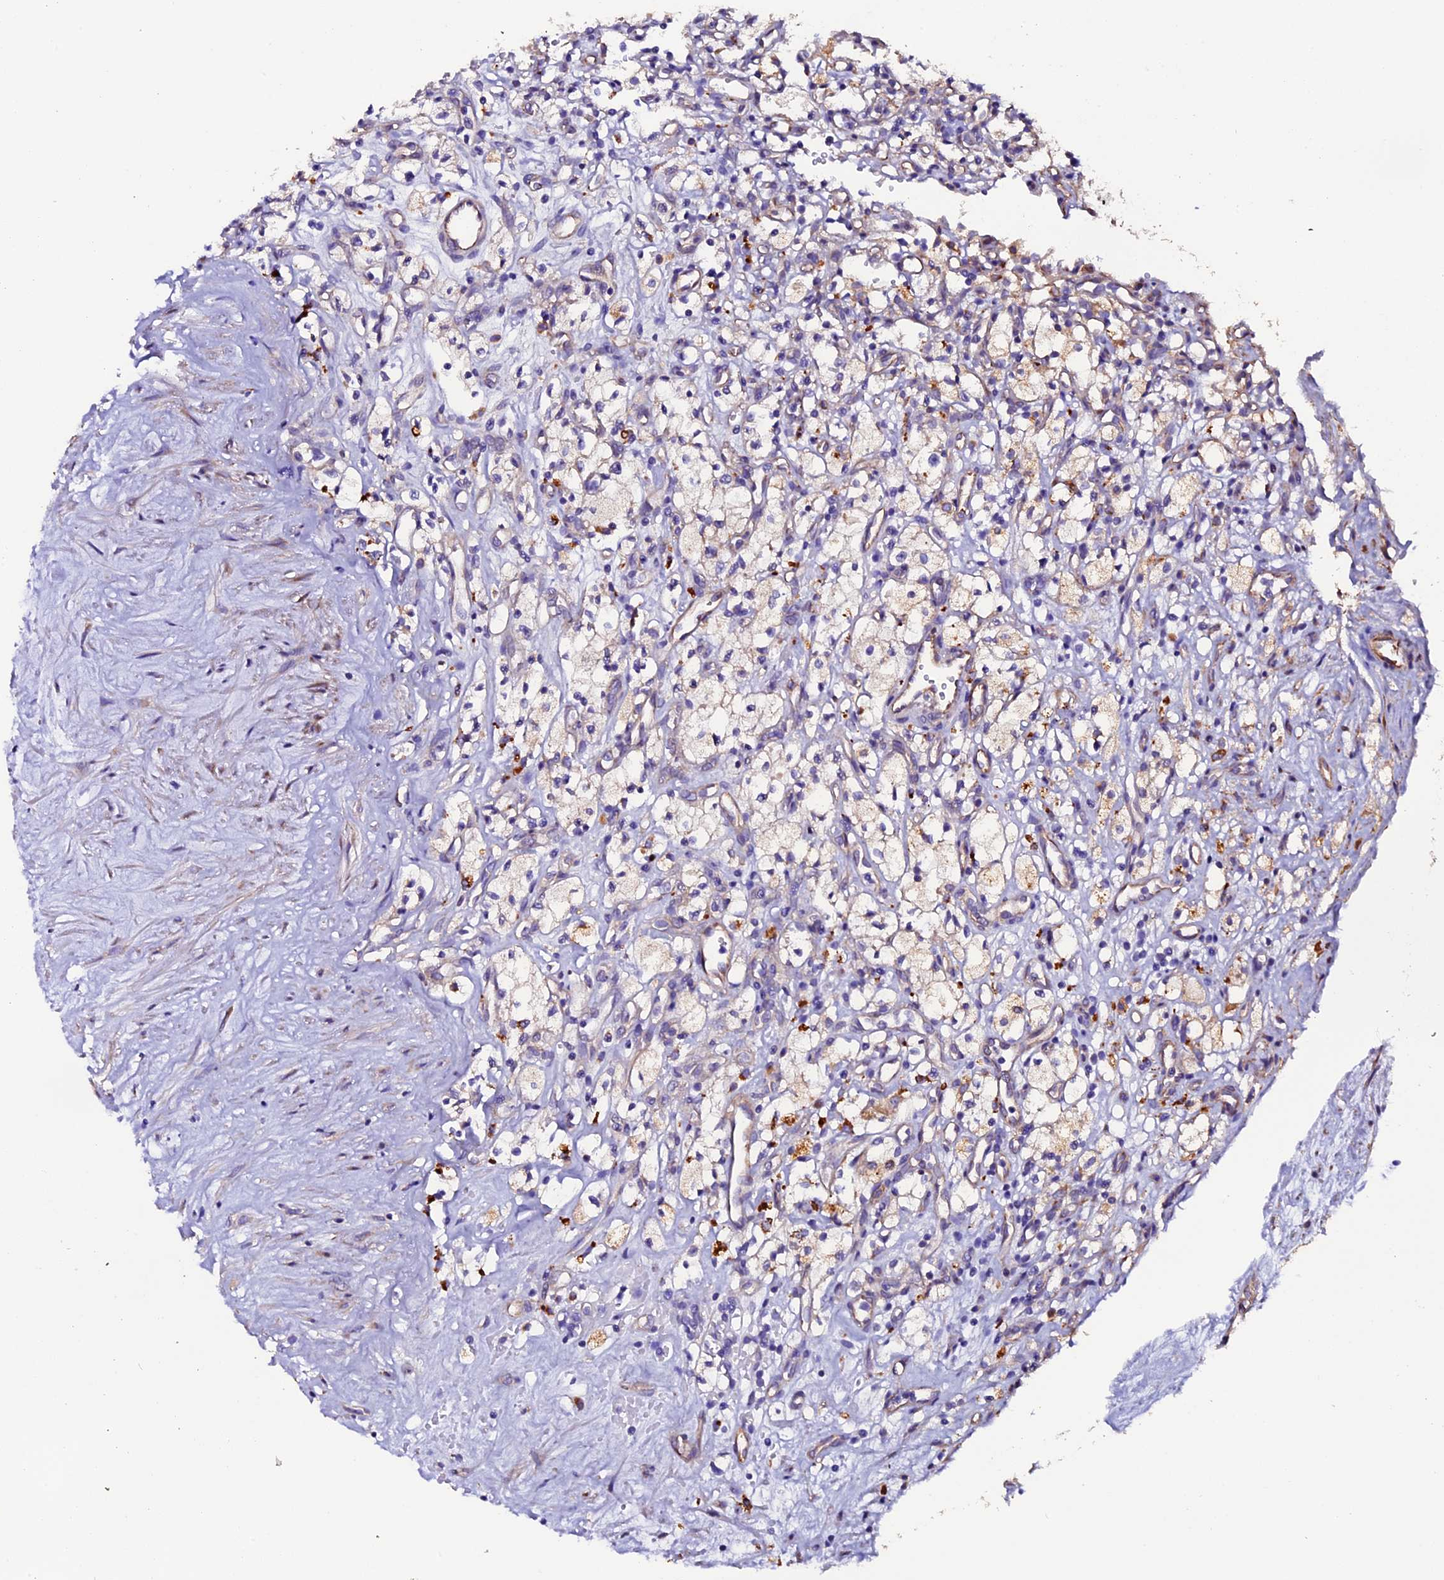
{"staining": {"intensity": "weak", "quantity": "<25%", "location": "cytoplasmic/membranous"}, "tissue": "renal cancer", "cell_type": "Tumor cells", "image_type": "cancer", "snomed": [{"axis": "morphology", "description": "Adenocarcinoma, NOS"}, {"axis": "topography", "description": "Kidney"}], "caption": "Tumor cells are negative for protein expression in human adenocarcinoma (renal).", "gene": "CLN5", "patient": {"sex": "male", "age": 59}}